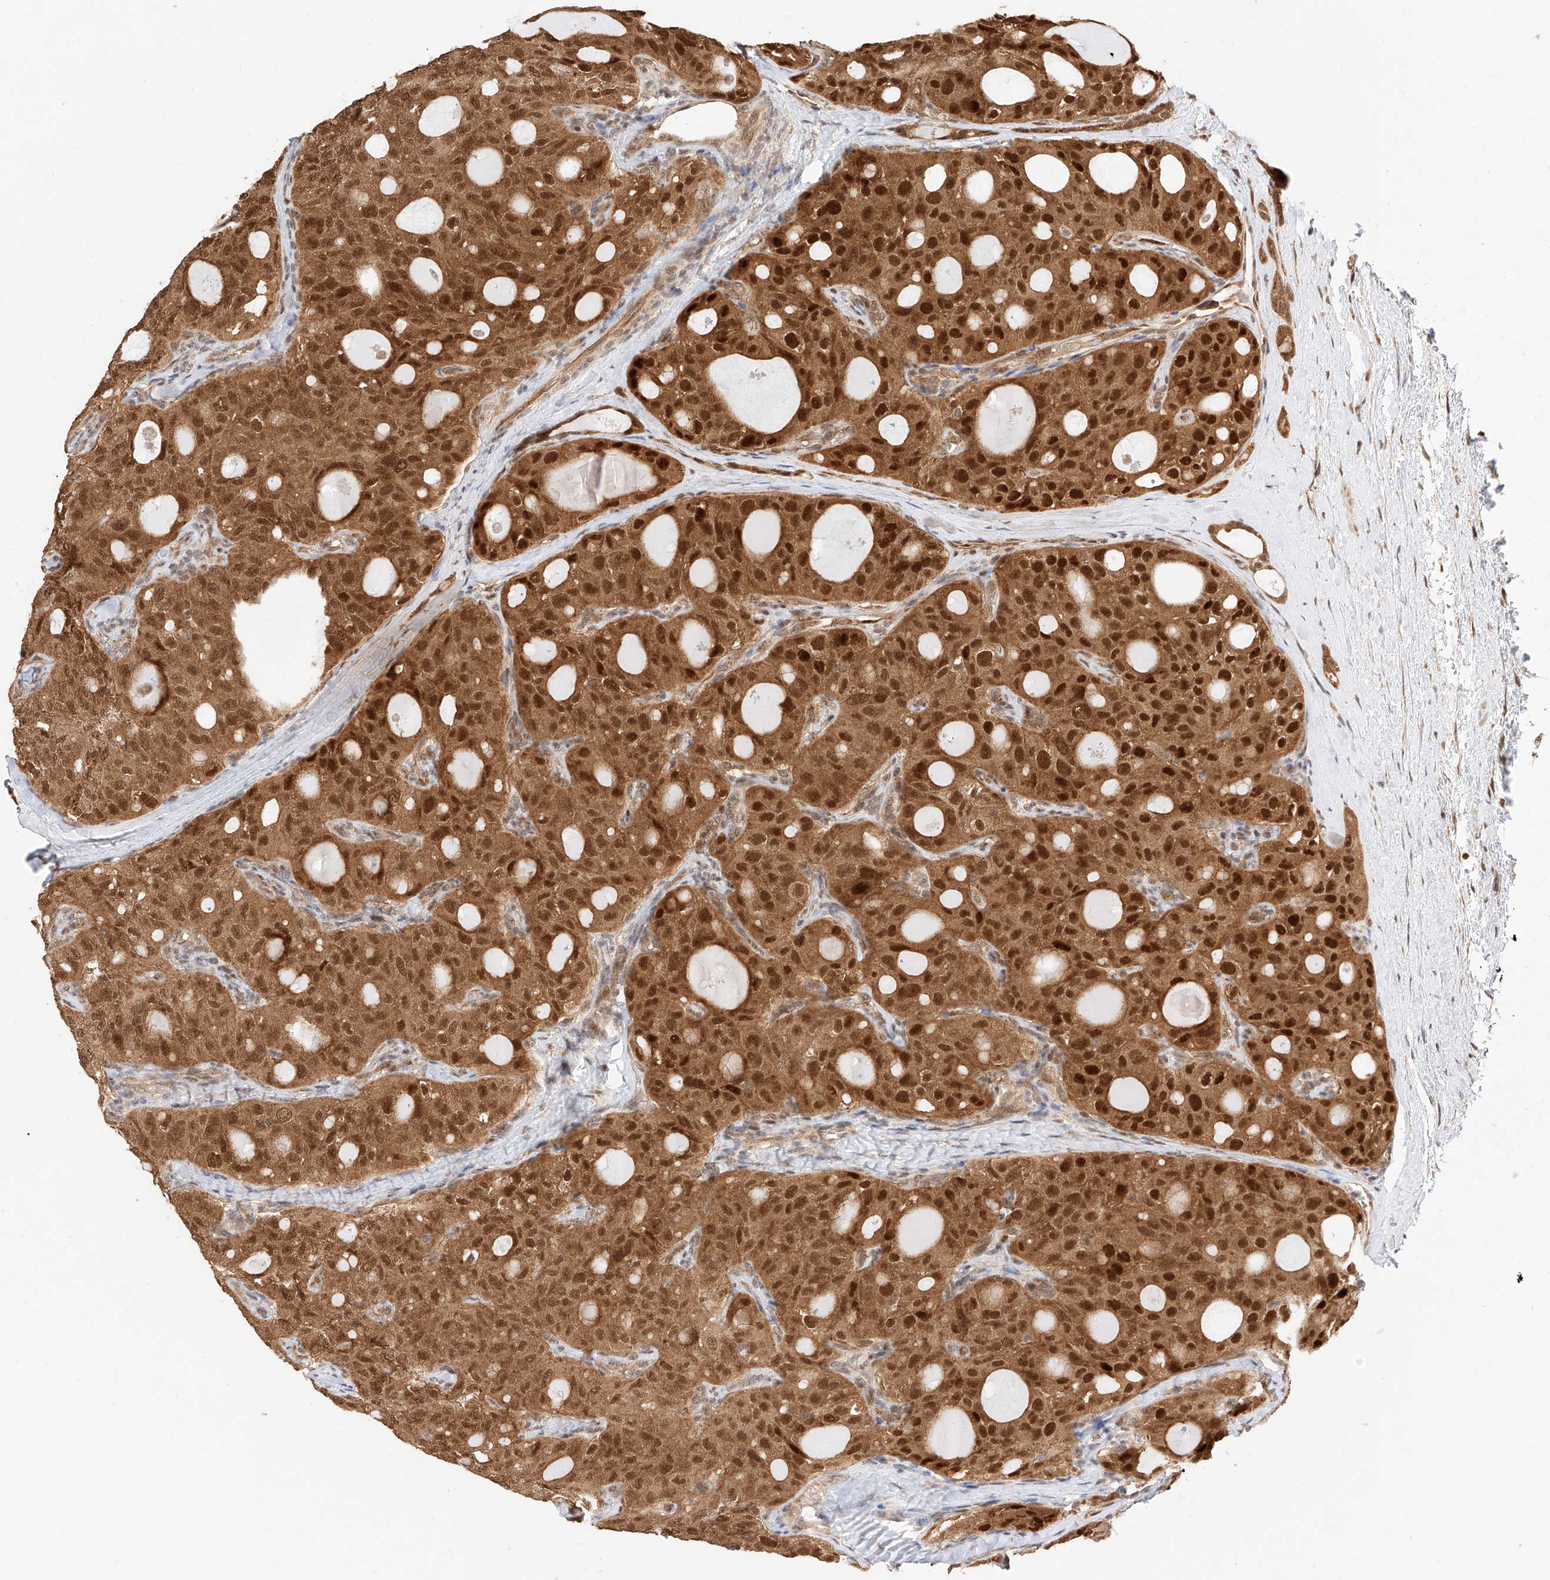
{"staining": {"intensity": "strong", "quantity": ">75%", "location": "cytoplasmic/membranous,nuclear"}, "tissue": "thyroid cancer", "cell_type": "Tumor cells", "image_type": "cancer", "snomed": [{"axis": "morphology", "description": "Follicular adenoma carcinoma, NOS"}, {"axis": "topography", "description": "Thyroid gland"}], "caption": "Protein expression analysis of human follicular adenoma carcinoma (thyroid) reveals strong cytoplasmic/membranous and nuclear positivity in about >75% of tumor cells.", "gene": "EIF4H", "patient": {"sex": "male", "age": 75}}